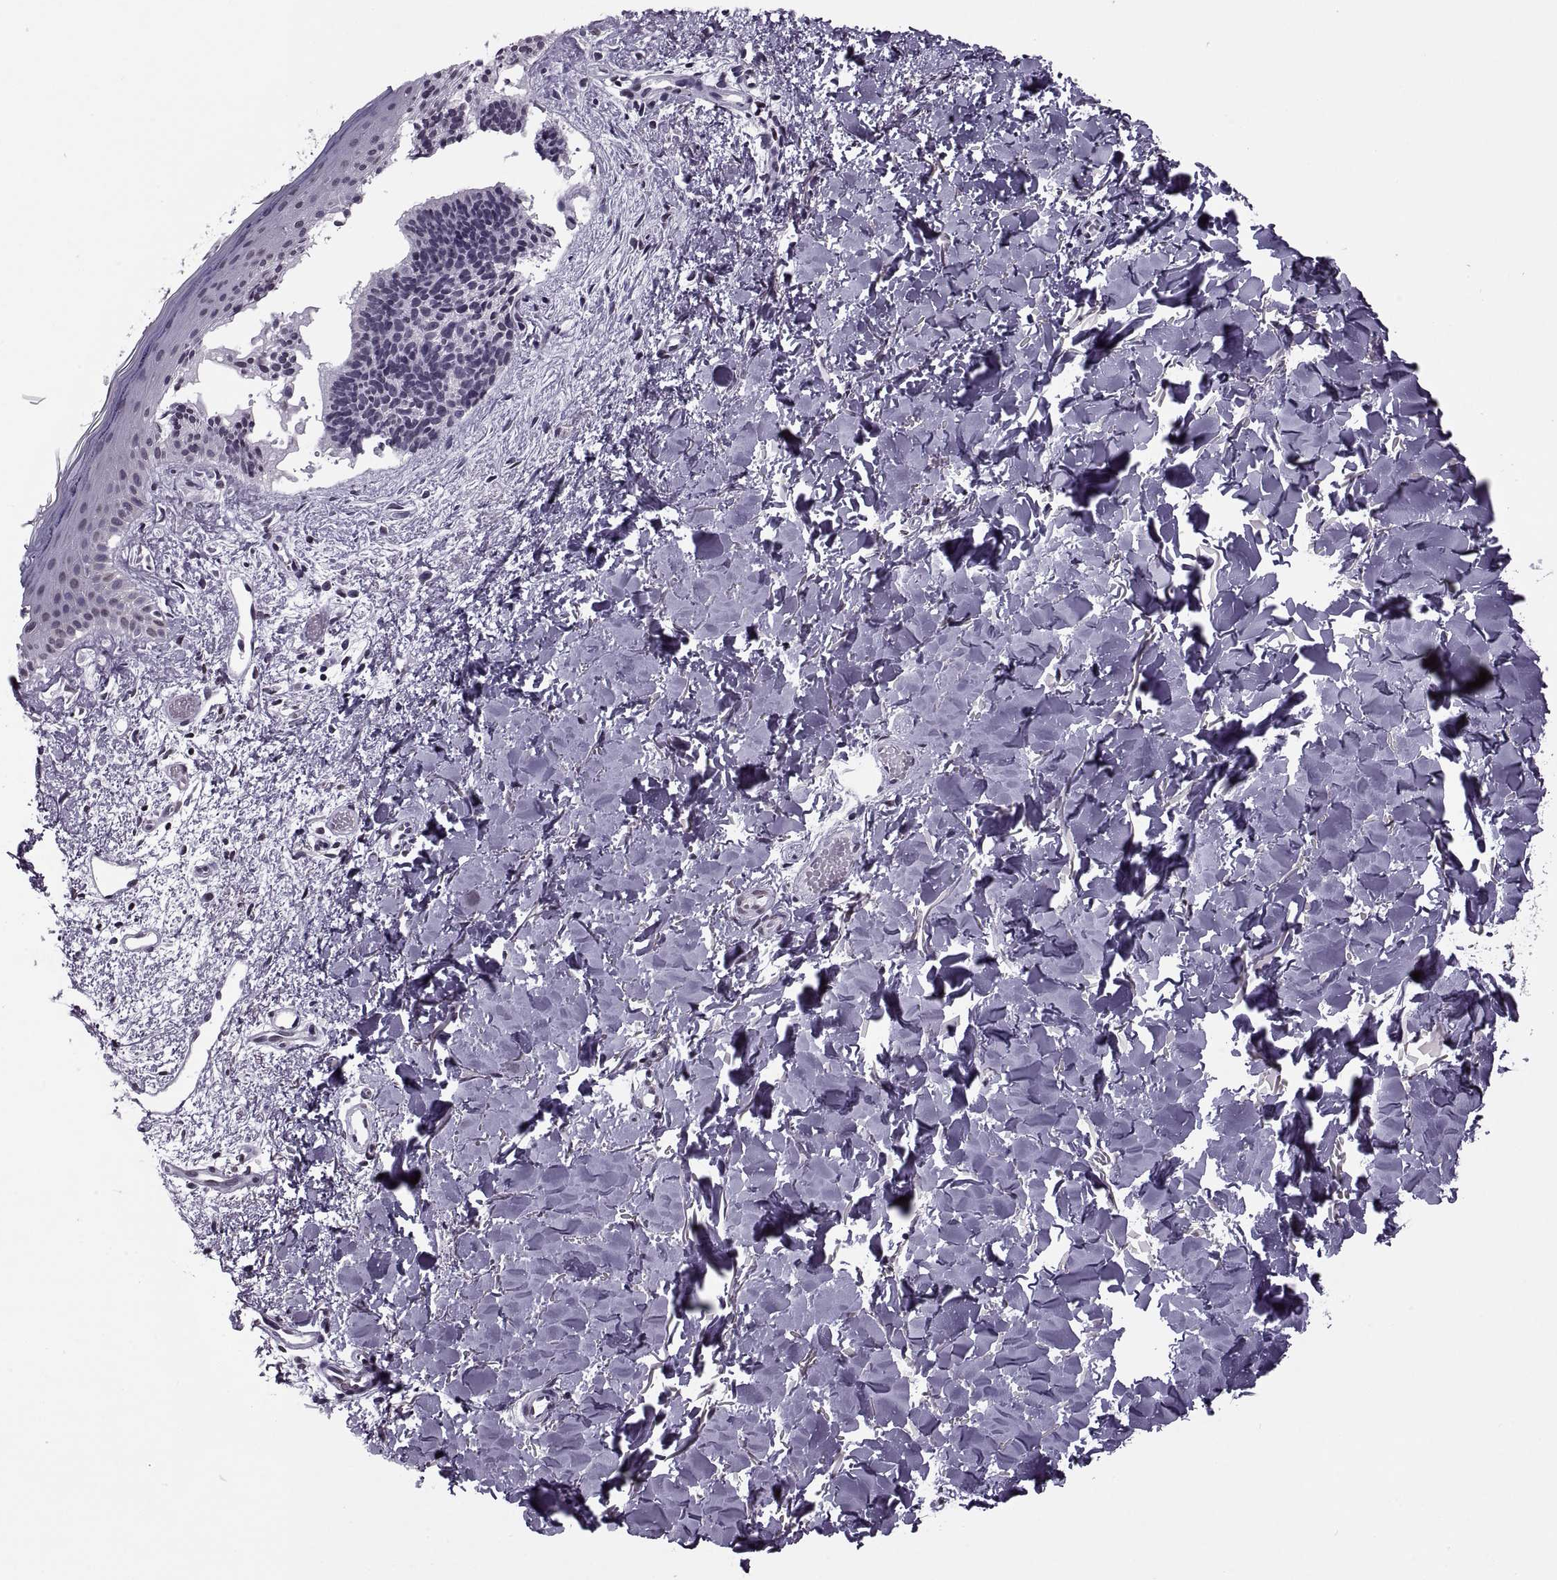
{"staining": {"intensity": "negative", "quantity": "none", "location": "none"}, "tissue": "skin cancer", "cell_type": "Tumor cells", "image_type": "cancer", "snomed": [{"axis": "morphology", "description": "Basal cell carcinoma"}, {"axis": "topography", "description": "Skin"}], "caption": "The histopathology image shows no significant positivity in tumor cells of skin cancer (basal cell carcinoma). (DAB (3,3'-diaminobenzidine) immunohistochemistry (IHC) with hematoxylin counter stain).", "gene": "H1-8", "patient": {"sex": "male", "age": 51}}